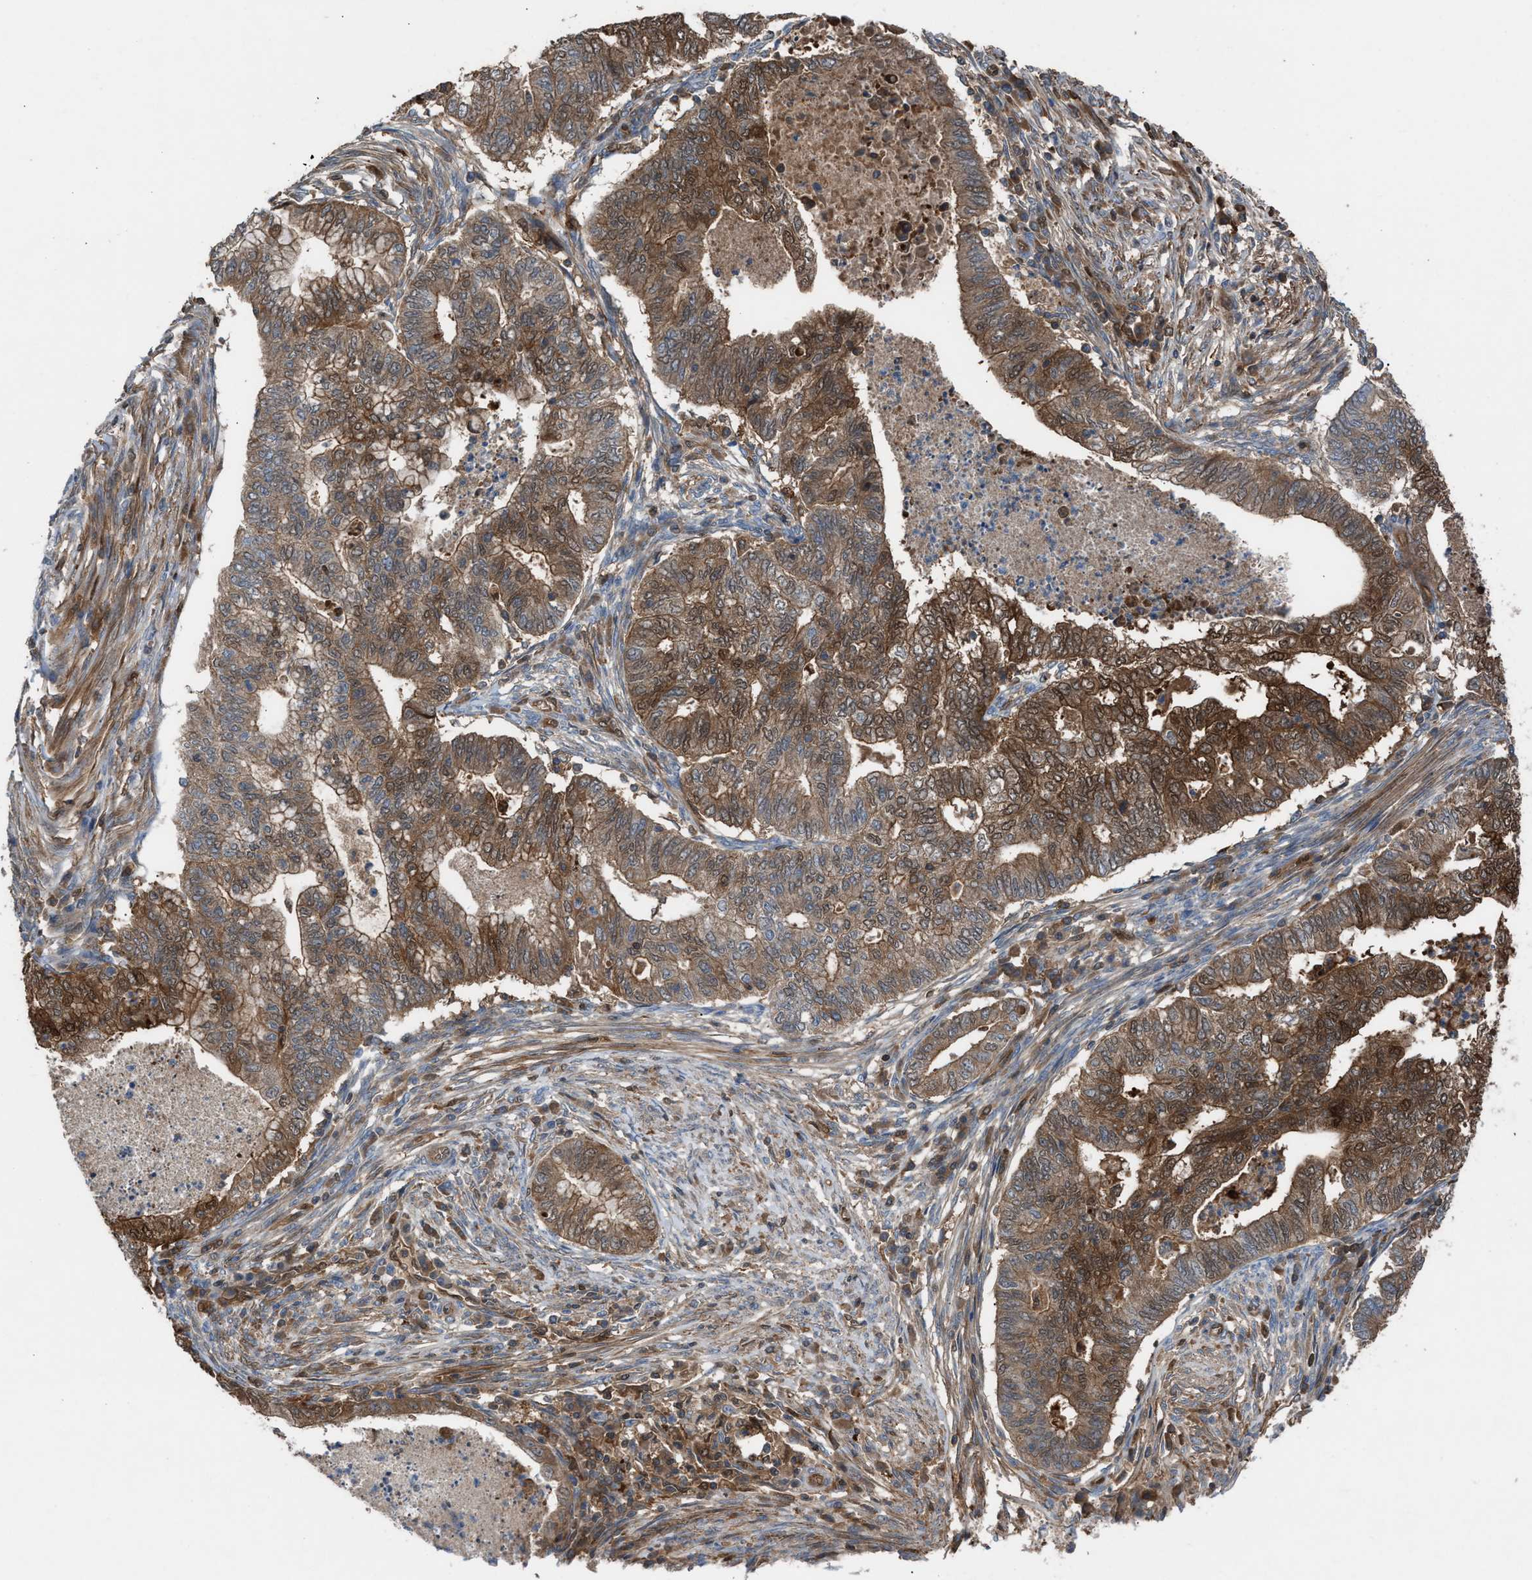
{"staining": {"intensity": "moderate", "quantity": ">75%", "location": "cytoplasmic/membranous"}, "tissue": "endometrial cancer", "cell_type": "Tumor cells", "image_type": "cancer", "snomed": [{"axis": "morphology", "description": "Polyp, NOS"}, {"axis": "morphology", "description": "Adenocarcinoma, NOS"}, {"axis": "morphology", "description": "Adenoma, NOS"}, {"axis": "topography", "description": "Endometrium"}], "caption": "IHC photomicrograph of polyp (endometrial) stained for a protein (brown), which displays medium levels of moderate cytoplasmic/membranous staining in approximately >75% of tumor cells.", "gene": "TPK1", "patient": {"sex": "female", "age": 79}}